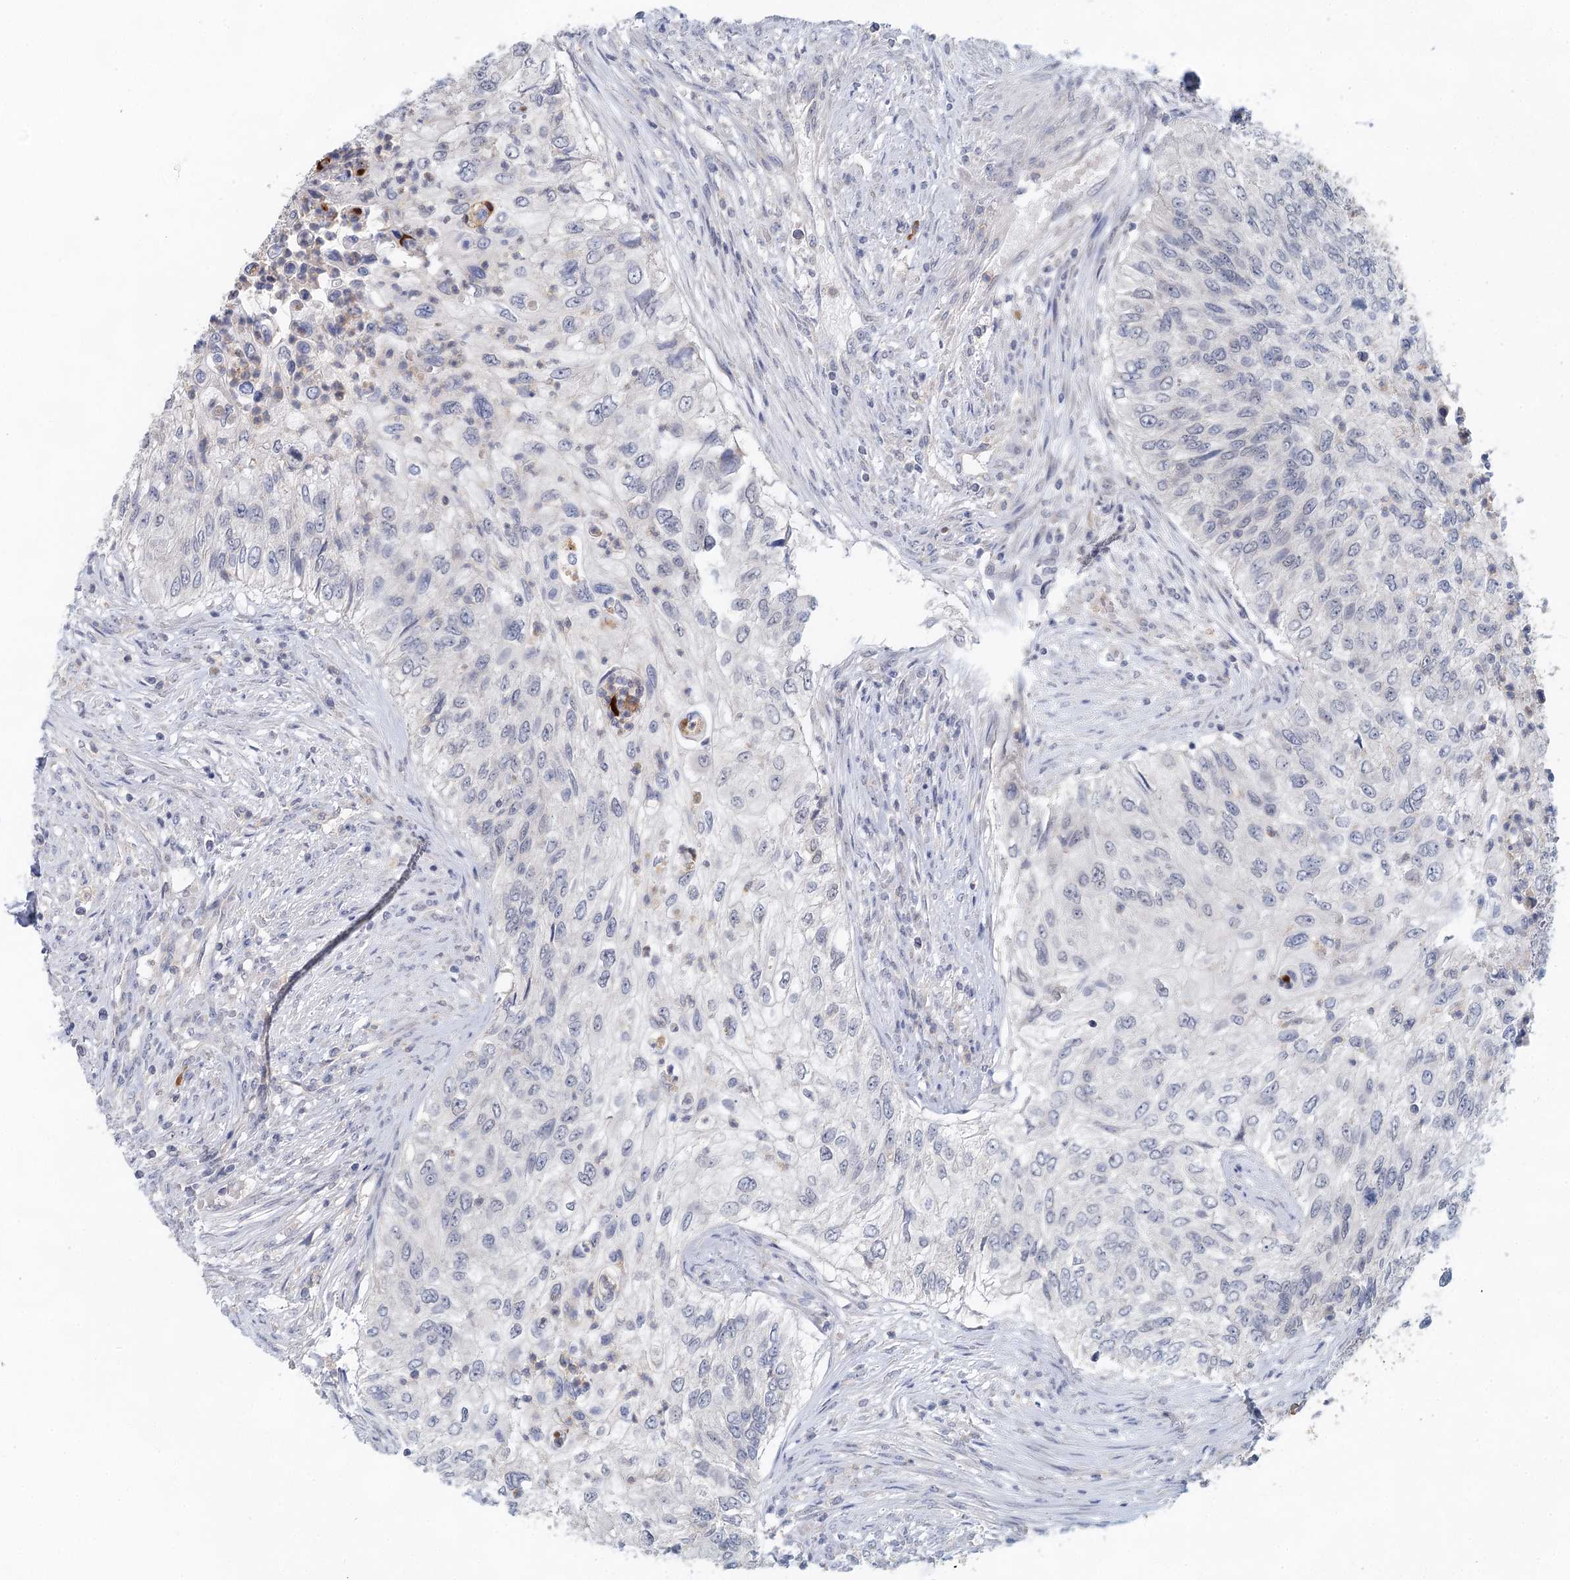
{"staining": {"intensity": "negative", "quantity": "none", "location": "none"}, "tissue": "urothelial cancer", "cell_type": "Tumor cells", "image_type": "cancer", "snomed": [{"axis": "morphology", "description": "Urothelial carcinoma, High grade"}, {"axis": "topography", "description": "Urinary bladder"}], "caption": "Tumor cells are negative for brown protein staining in urothelial cancer.", "gene": "BLTP1", "patient": {"sex": "female", "age": 60}}